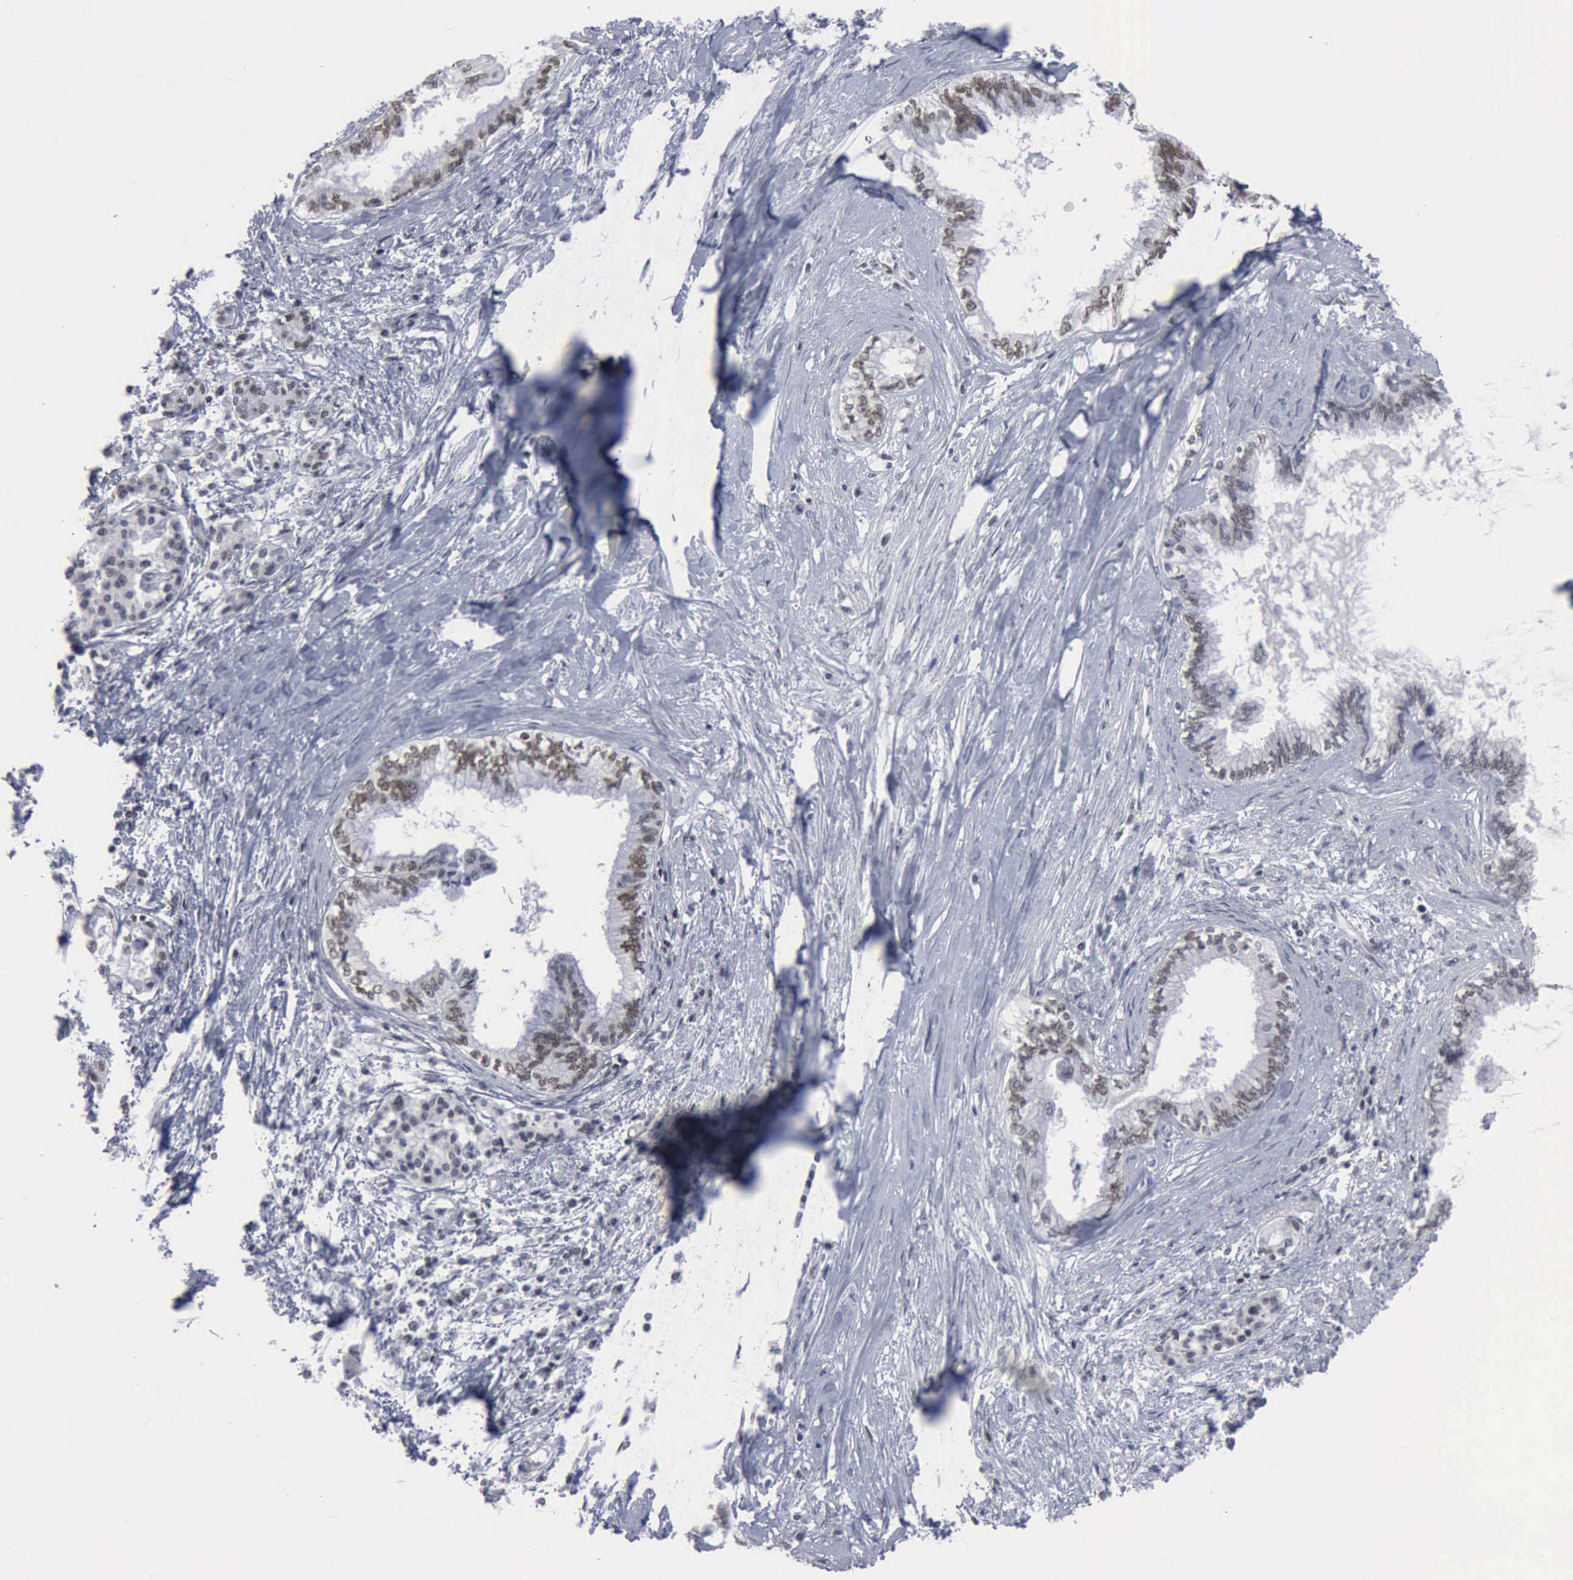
{"staining": {"intensity": "weak", "quantity": "25%-75%", "location": "nuclear"}, "tissue": "pancreatic cancer", "cell_type": "Tumor cells", "image_type": "cancer", "snomed": [{"axis": "morphology", "description": "Adenocarcinoma, NOS"}, {"axis": "topography", "description": "Pancreas"}], "caption": "Adenocarcinoma (pancreatic) stained with a protein marker displays weak staining in tumor cells.", "gene": "XPA", "patient": {"sex": "female", "age": 64}}